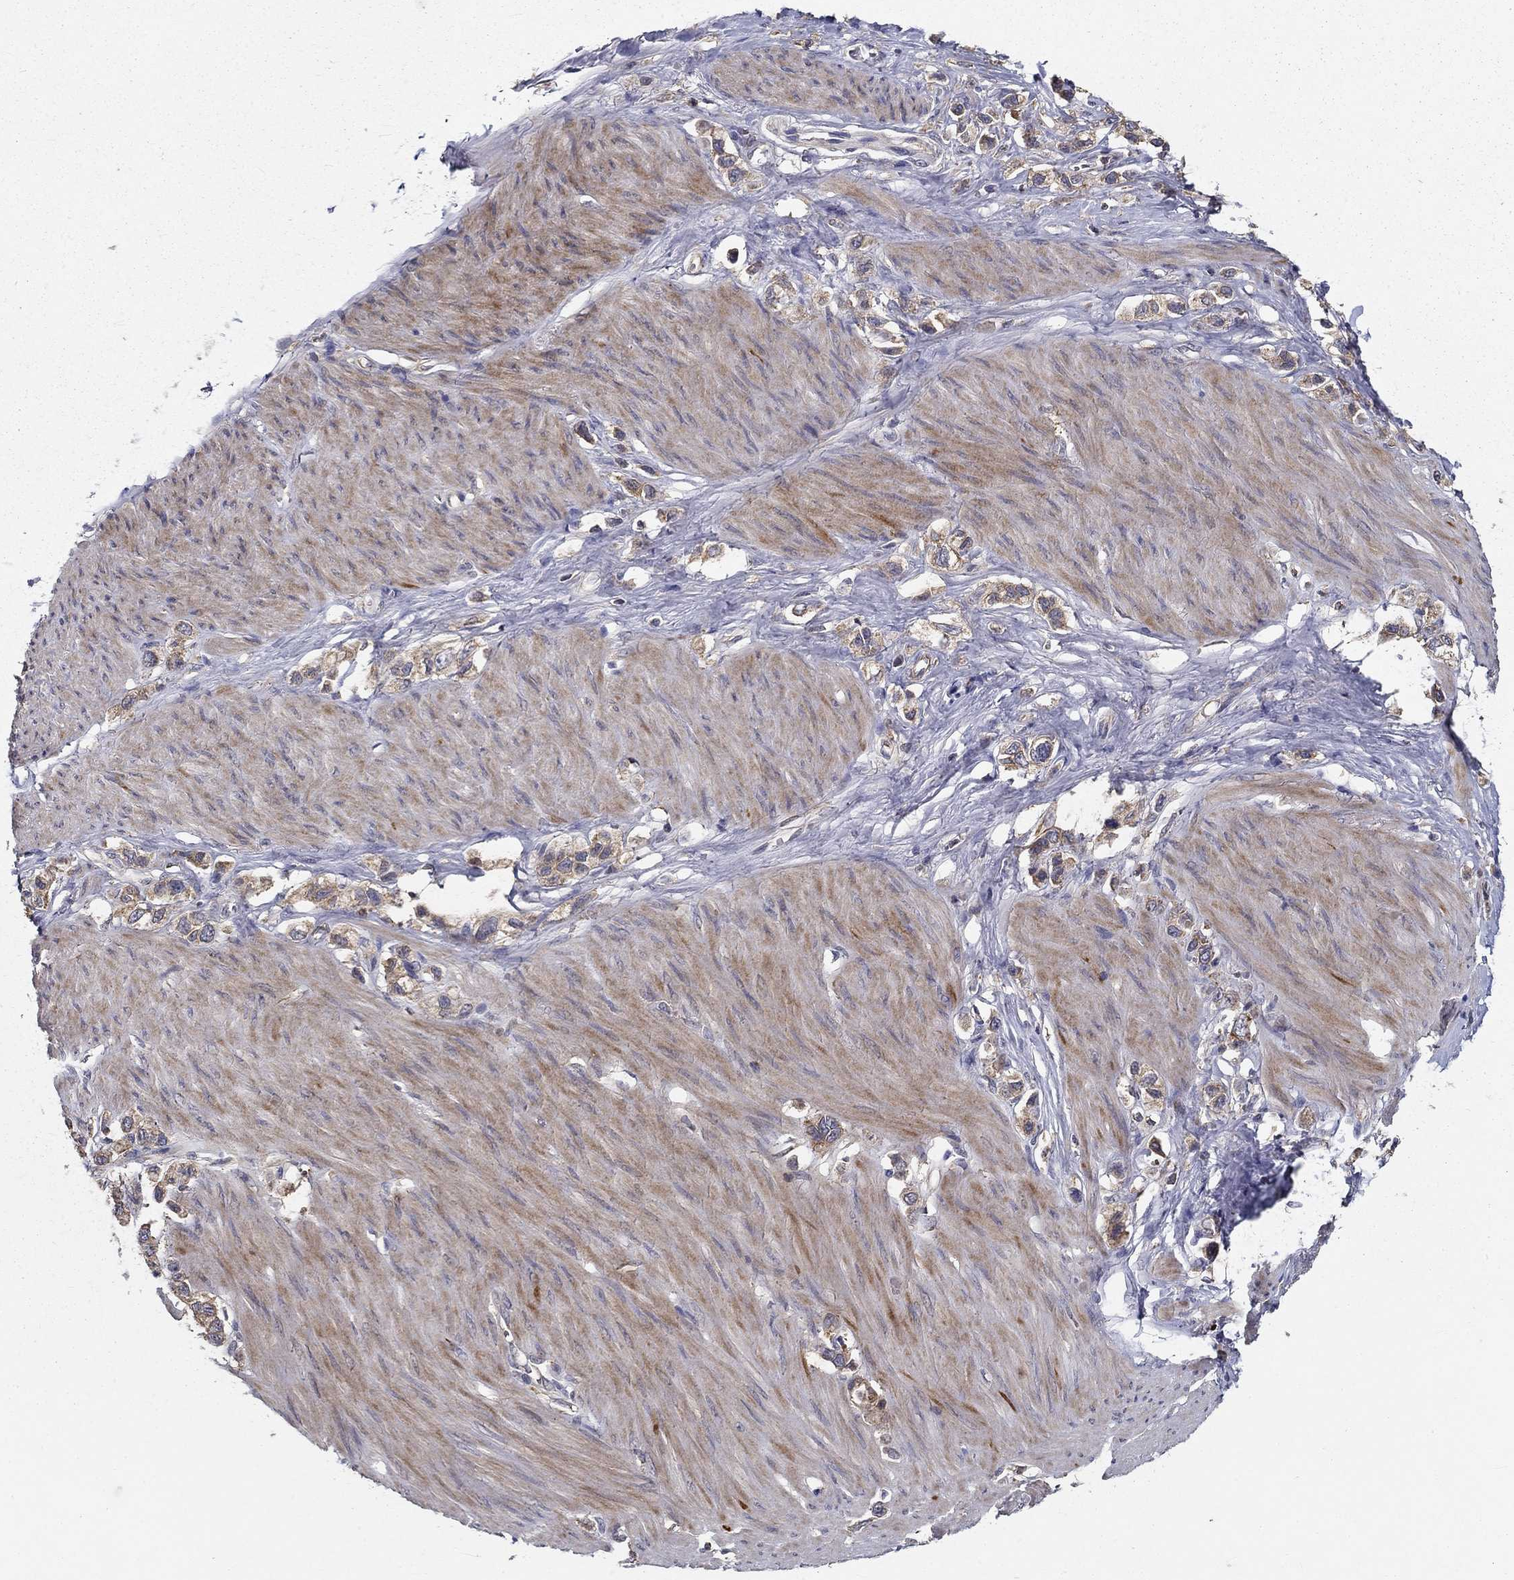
{"staining": {"intensity": "weak", "quantity": "25%-75%", "location": "cytoplasmic/membranous"}, "tissue": "stomach cancer", "cell_type": "Tumor cells", "image_type": "cancer", "snomed": [{"axis": "morphology", "description": "Normal tissue, NOS"}, {"axis": "morphology", "description": "Adenocarcinoma, NOS"}, {"axis": "morphology", "description": "Adenocarcinoma, High grade"}, {"axis": "topography", "description": "Stomach, upper"}, {"axis": "topography", "description": "Stomach"}], "caption": "Stomach cancer tissue exhibits weak cytoplasmic/membranous positivity in about 25%-75% of tumor cells", "gene": "ALDH4A1", "patient": {"sex": "female", "age": 65}}